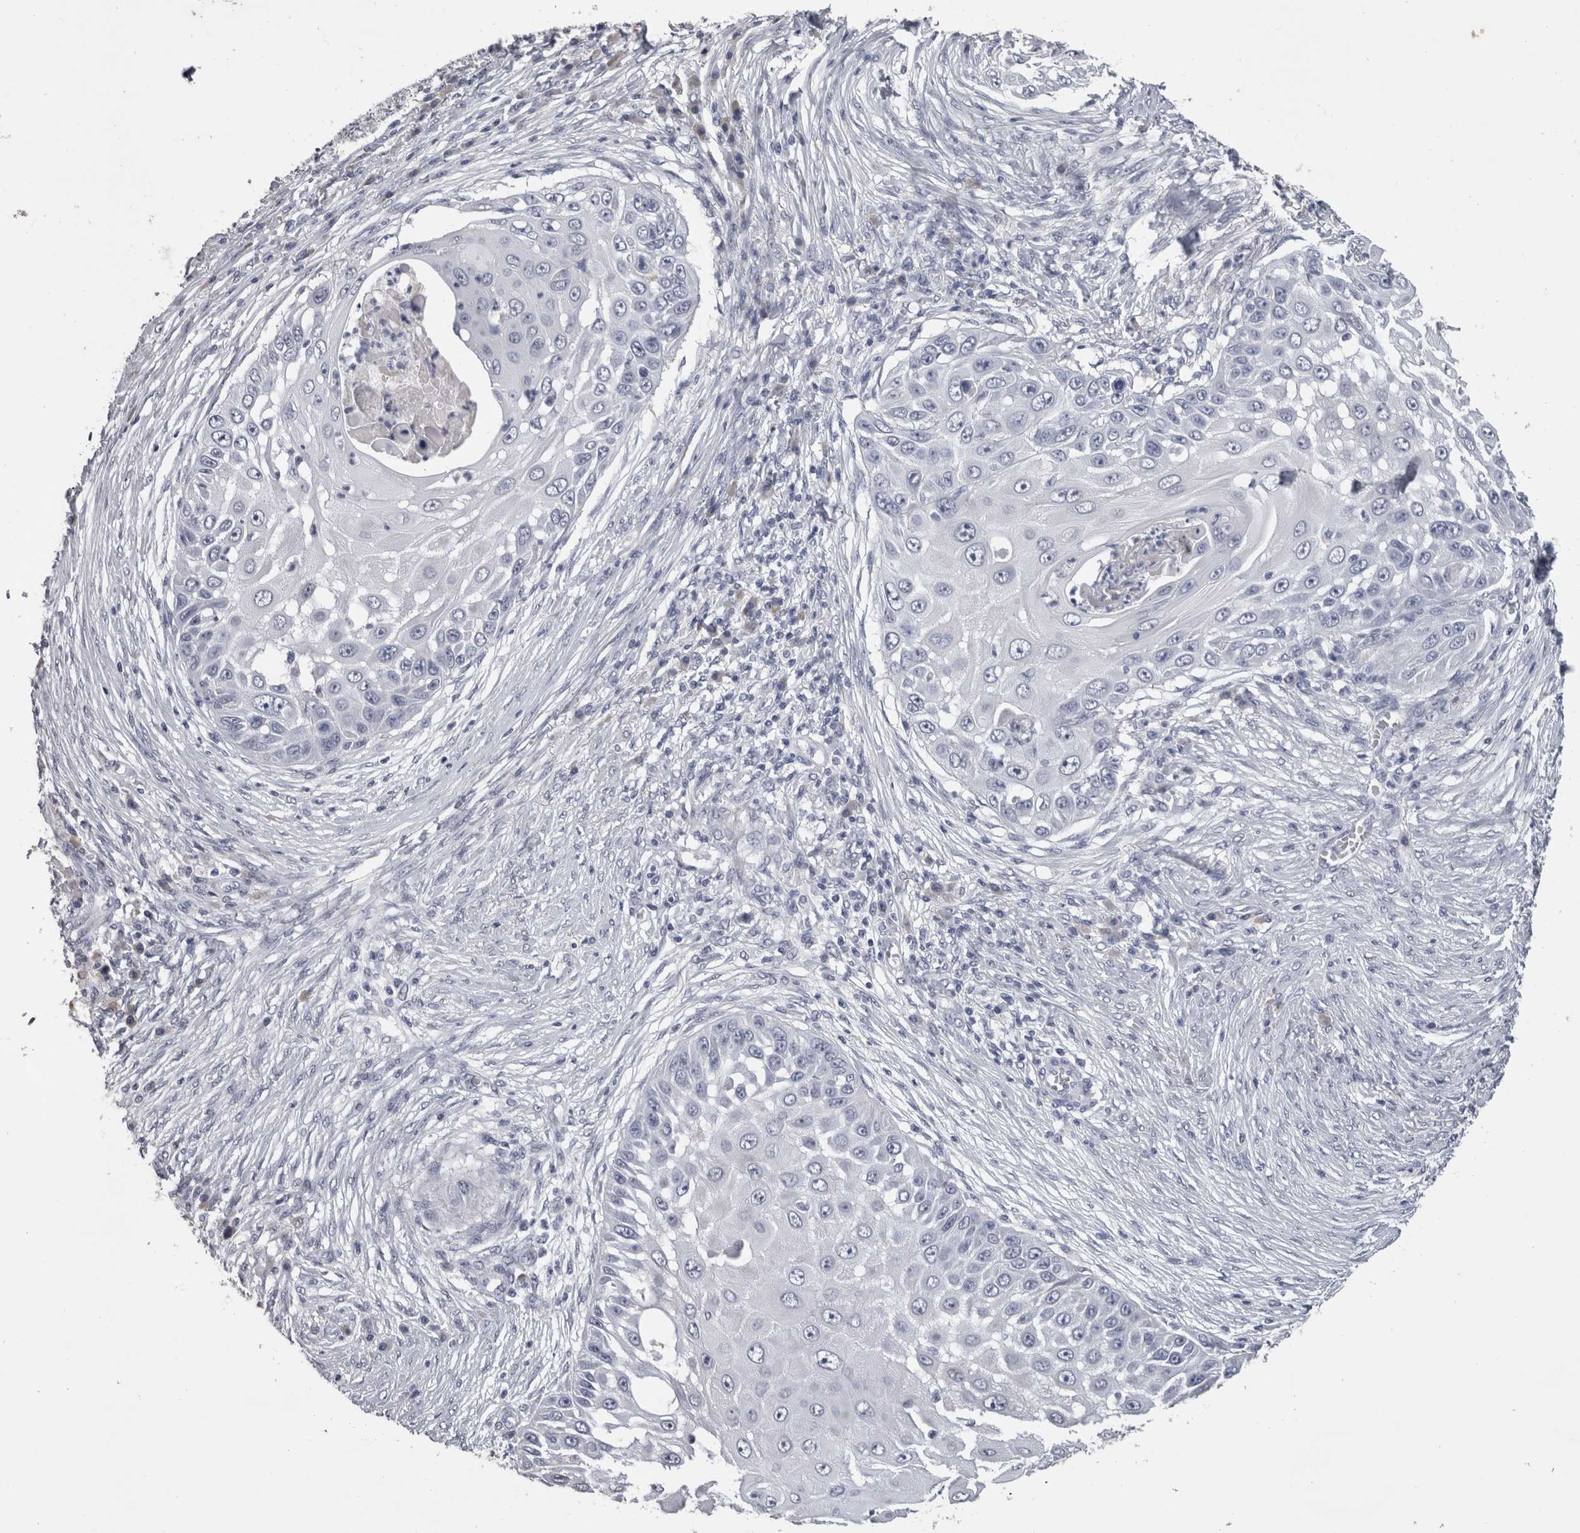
{"staining": {"intensity": "negative", "quantity": "none", "location": "none"}, "tissue": "skin cancer", "cell_type": "Tumor cells", "image_type": "cancer", "snomed": [{"axis": "morphology", "description": "Squamous cell carcinoma, NOS"}, {"axis": "topography", "description": "Skin"}], "caption": "A micrograph of human skin cancer is negative for staining in tumor cells. The staining is performed using DAB brown chromogen with nuclei counter-stained in using hematoxylin.", "gene": "DDX17", "patient": {"sex": "female", "age": 44}}